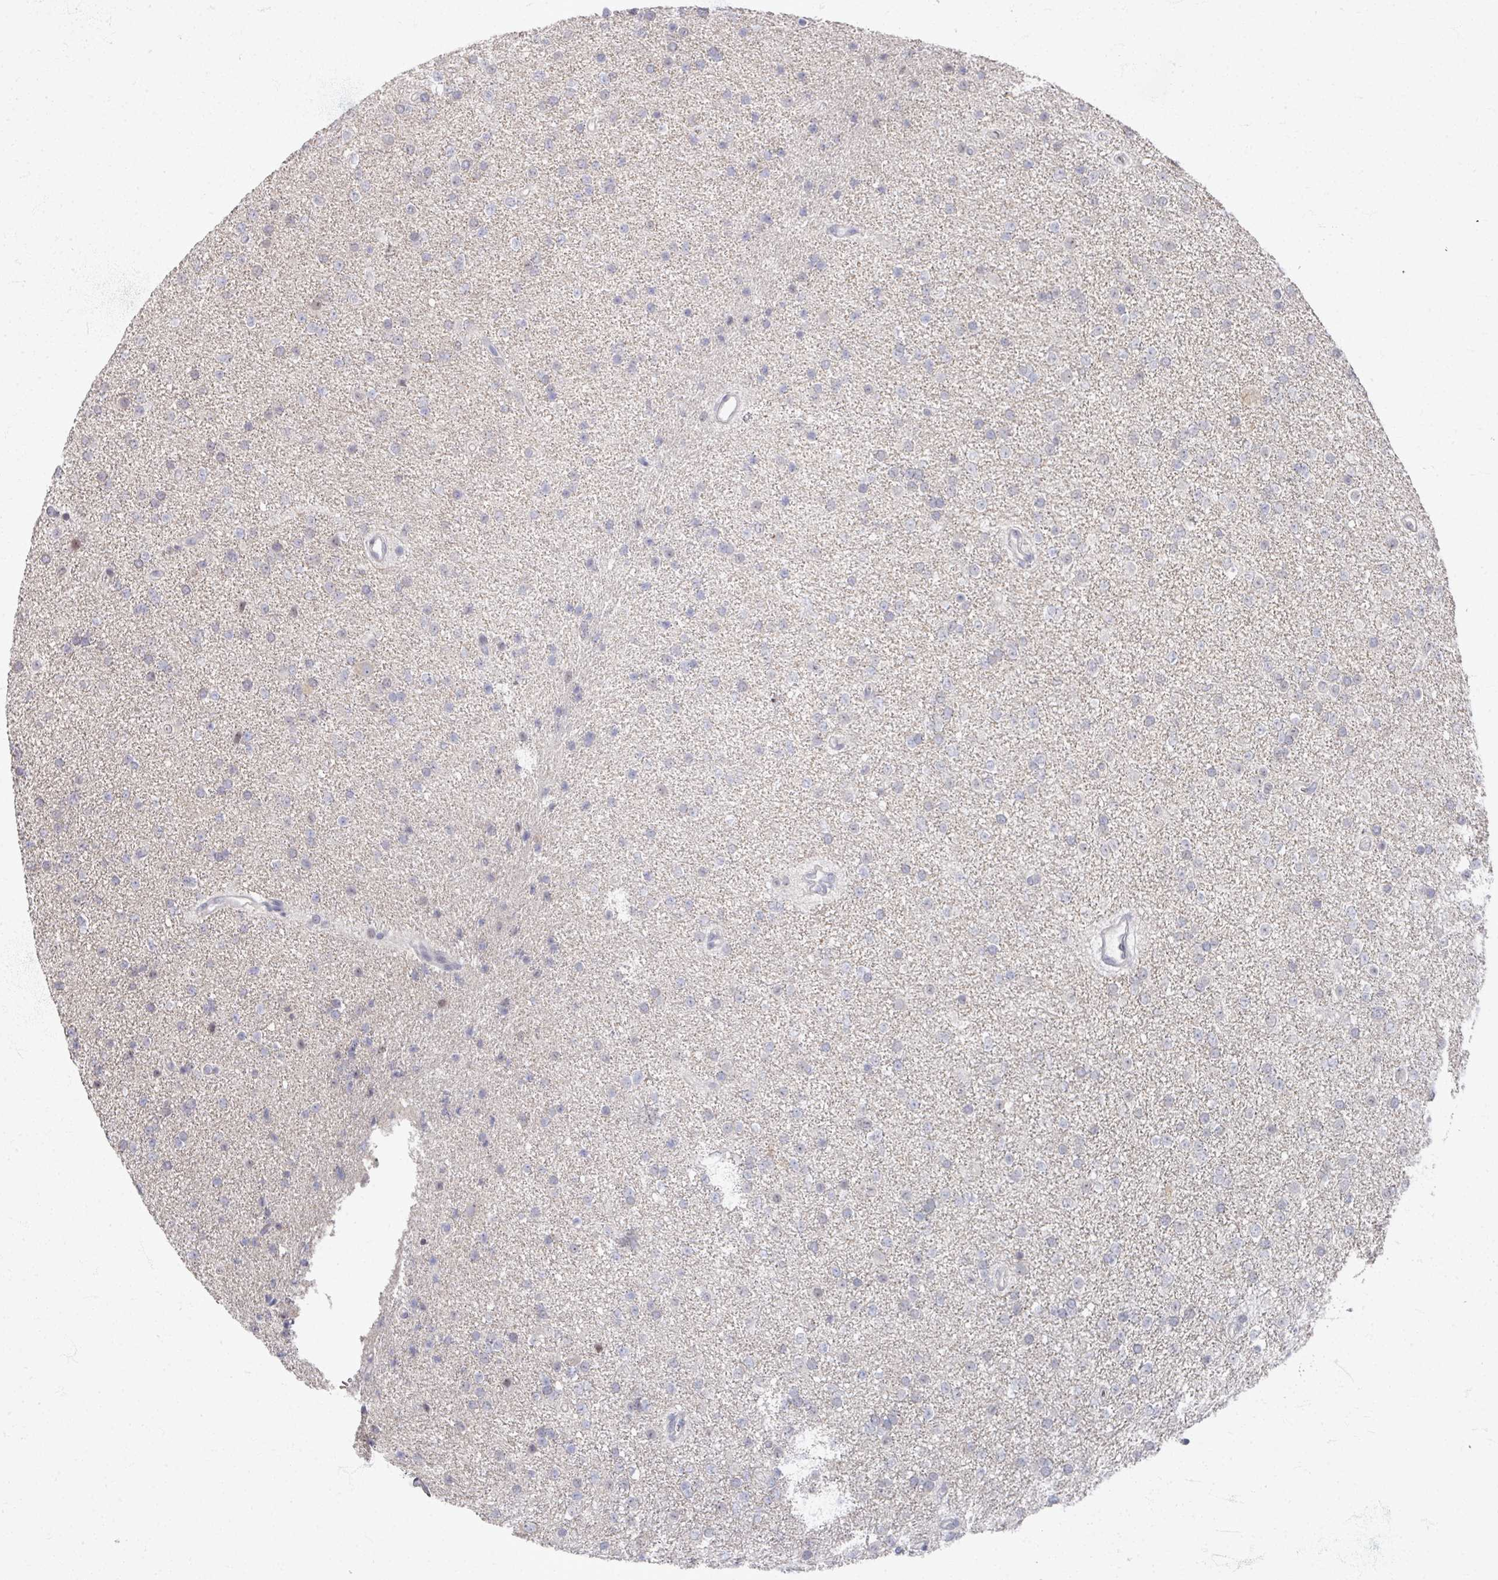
{"staining": {"intensity": "negative", "quantity": "none", "location": "none"}, "tissue": "glioma", "cell_type": "Tumor cells", "image_type": "cancer", "snomed": [{"axis": "morphology", "description": "Glioma, malignant, Low grade"}, {"axis": "topography", "description": "Brain"}], "caption": "This micrograph is of low-grade glioma (malignant) stained with IHC to label a protein in brown with the nuclei are counter-stained blue. There is no staining in tumor cells.", "gene": "TTYH3", "patient": {"sex": "female", "age": 34}}